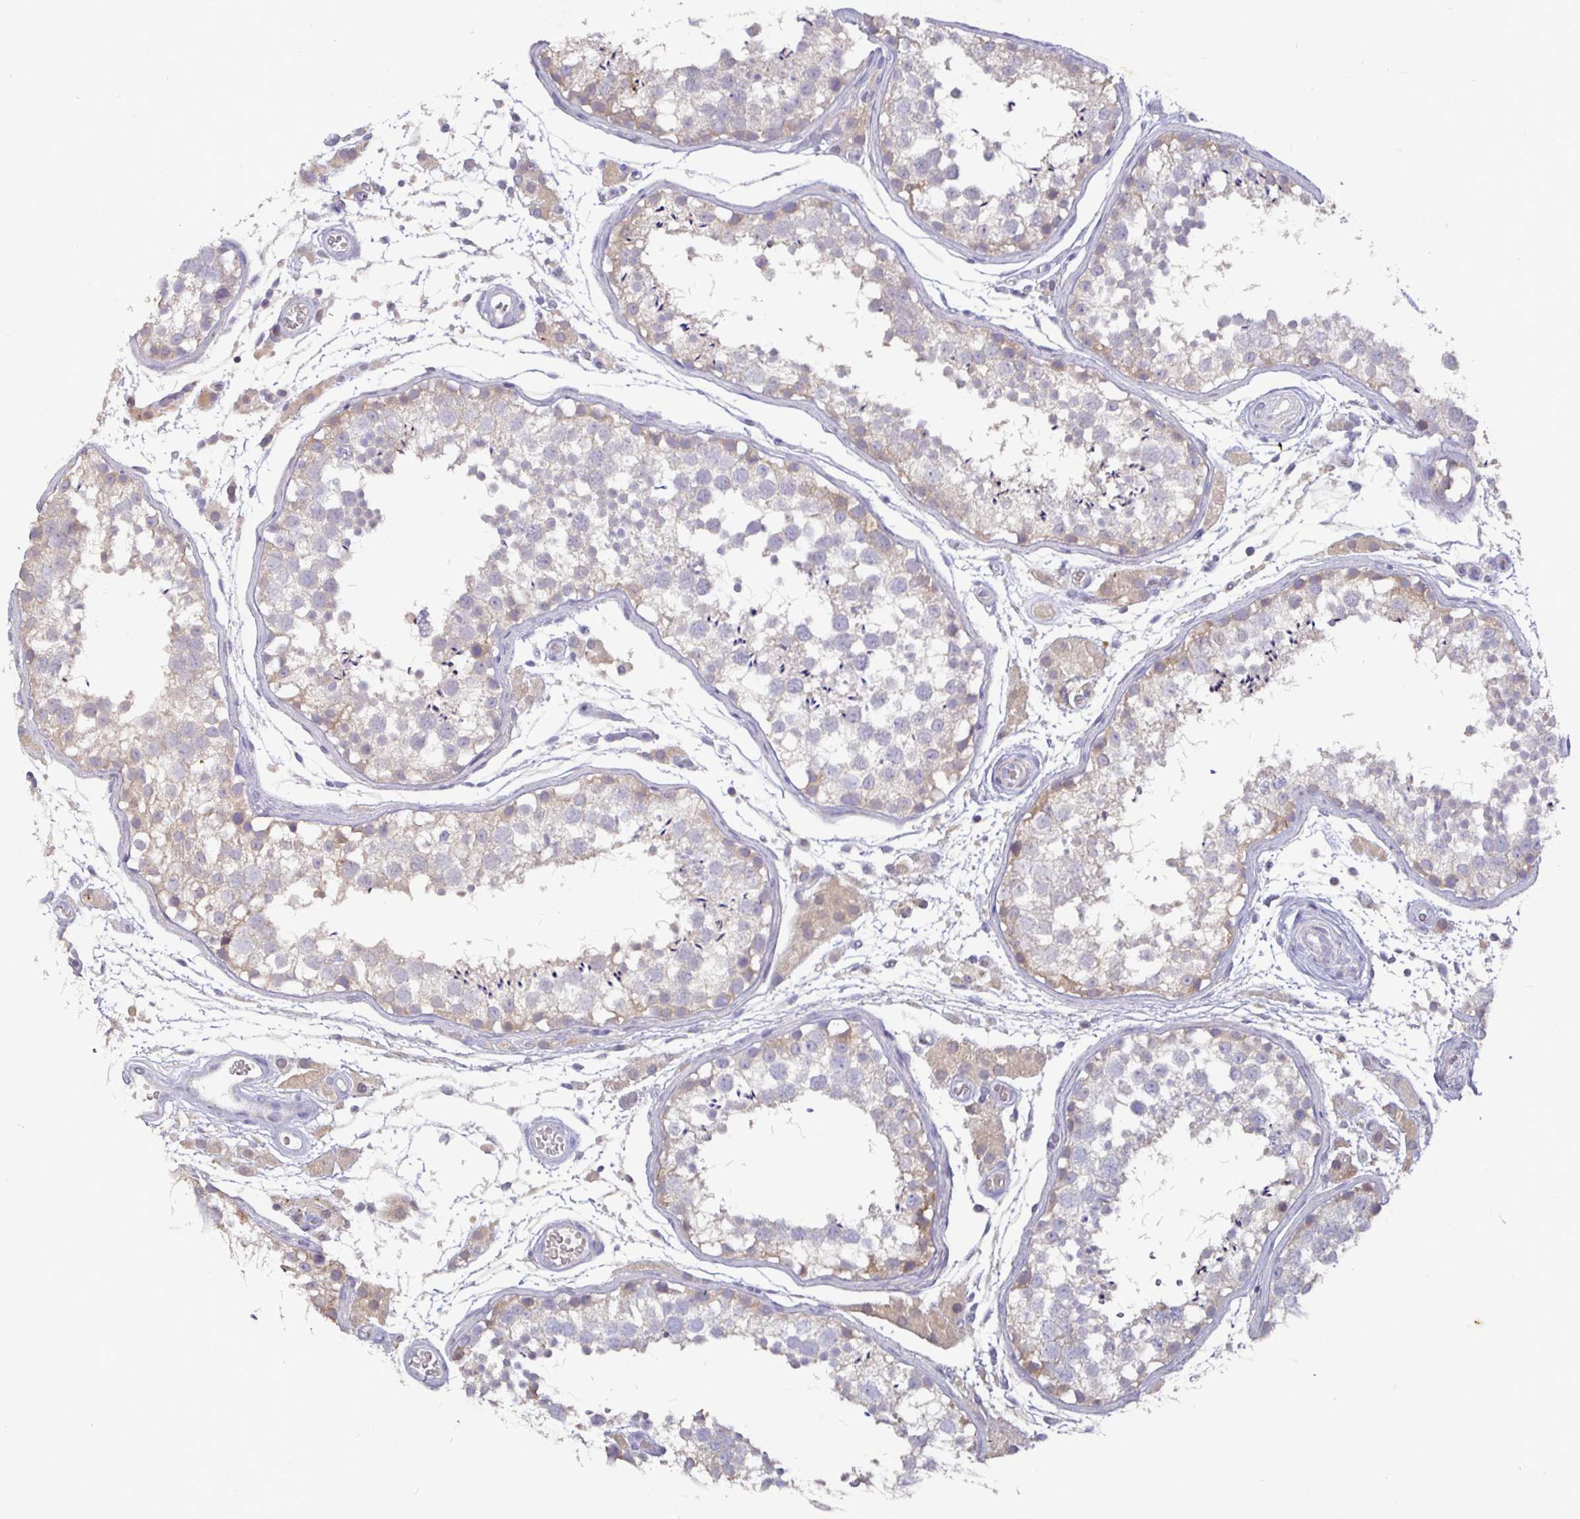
{"staining": {"intensity": "weak", "quantity": "25%-75%", "location": "cytoplasmic/membranous"}, "tissue": "testis", "cell_type": "Cells in seminiferous ducts", "image_type": "normal", "snomed": [{"axis": "morphology", "description": "Normal tissue, NOS"}, {"axis": "morphology", "description": "Seminoma, NOS"}, {"axis": "topography", "description": "Testis"}], "caption": "IHC (DAB) staining of unremarkable human testis reveals weak cytoplasmic/membranous protein positivity in approximately 25%-75% of cells in seminiferous ducts.", "gene": "SHISA4", "patient": {"sex": "male", "age": 29}}